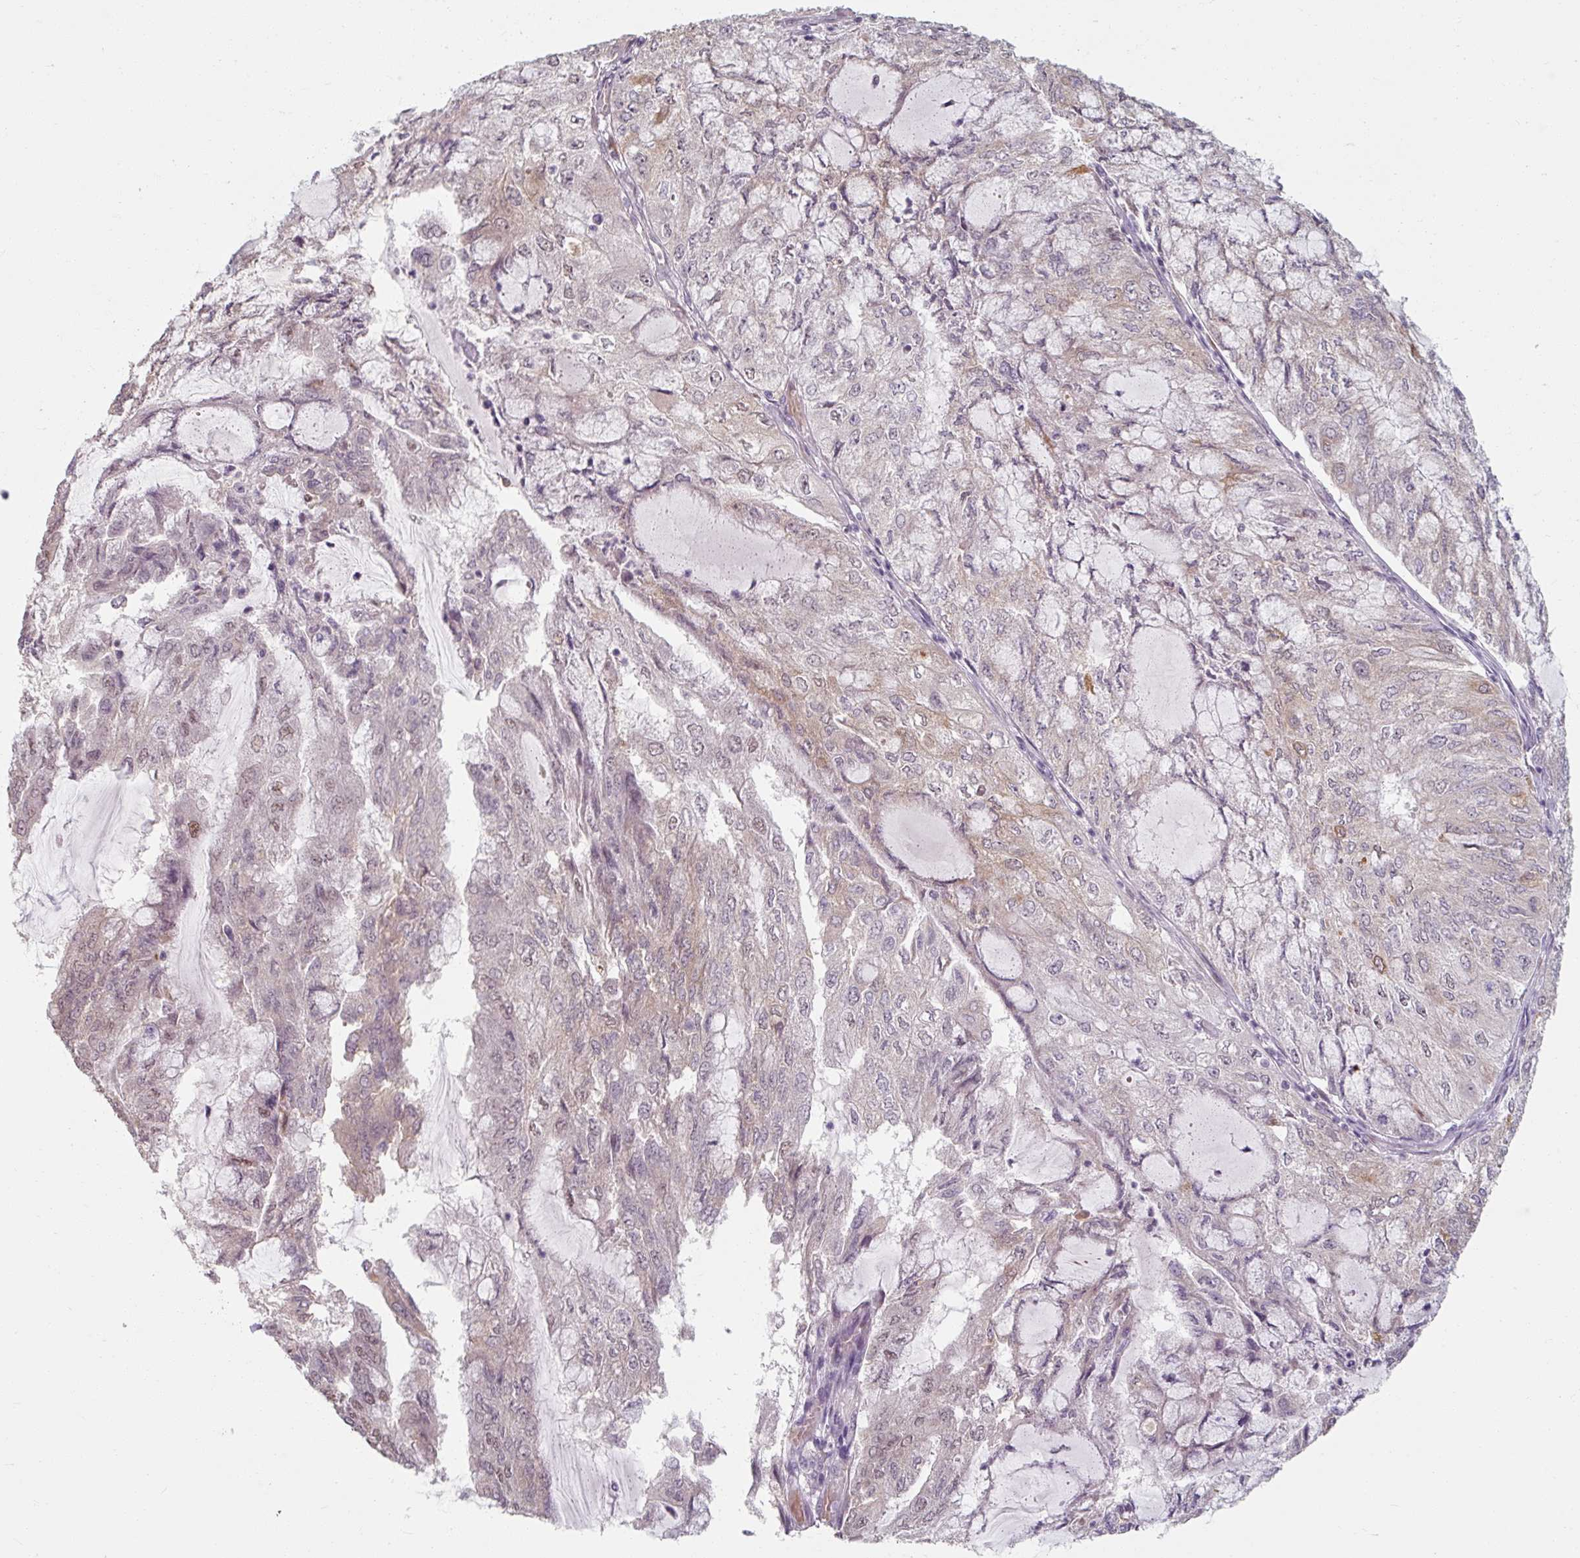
{"staining": {"intensity": "weak", "quantity": "<25%", "location": "nuclear"}, "tissue": "endometrial cancer", "cell_type": "Tumor cells", "image_type": "cancer", "snomed": [{"axis": "morphology", "description": "Adenocarcinoma, NOS"}, {"axis": "topography", "description": "Endometrium"}], "caption": "An image of human adenocarcinoma (endometrial) is negative for staining in tumor cells.", "gene": "ZFTRAF1", "patient": {"sex": "female", "age": 81}}